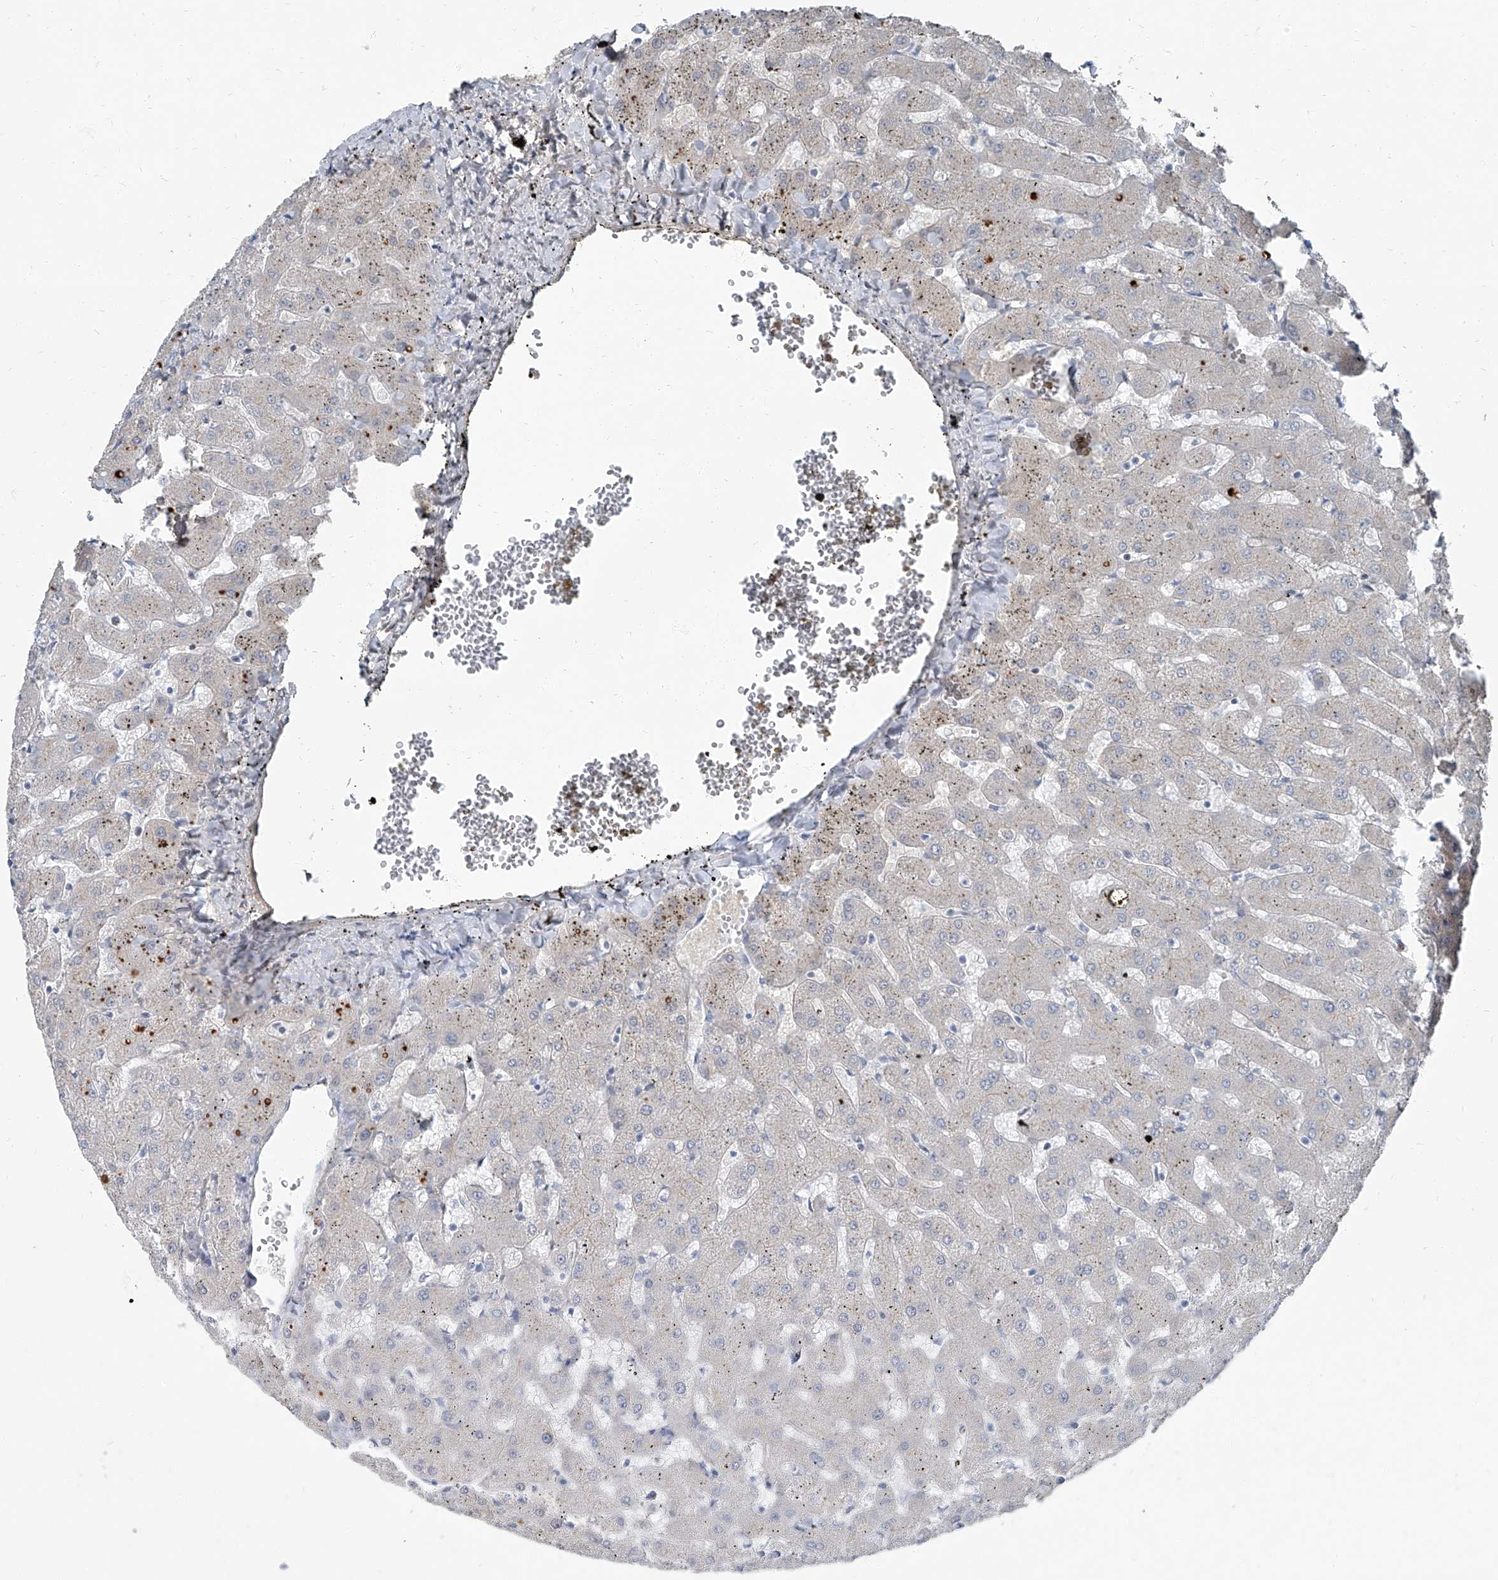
{"staining": {"intensity": "negative", "quantity": "none", "location": "none"}, "tissue": "liver", "cell_type": "Cholangiocytes", "image_type": "normal", "snomed": [{"axis": "morphology", "description": "Normal tissue, NOS"}, {"axis": "topography", "description": "Liver"}], "caption": "A histopathology image of human liver is negative for staining in cholangiocytes. (Stains: DAB (3,3'-diaminobenzidine) IHC with hematoxylin counter stain, Microscopy: brightfield microscopy at high magnification).", "gene": "HOXA3", "patient": {"sex": "female", "age": 63}}